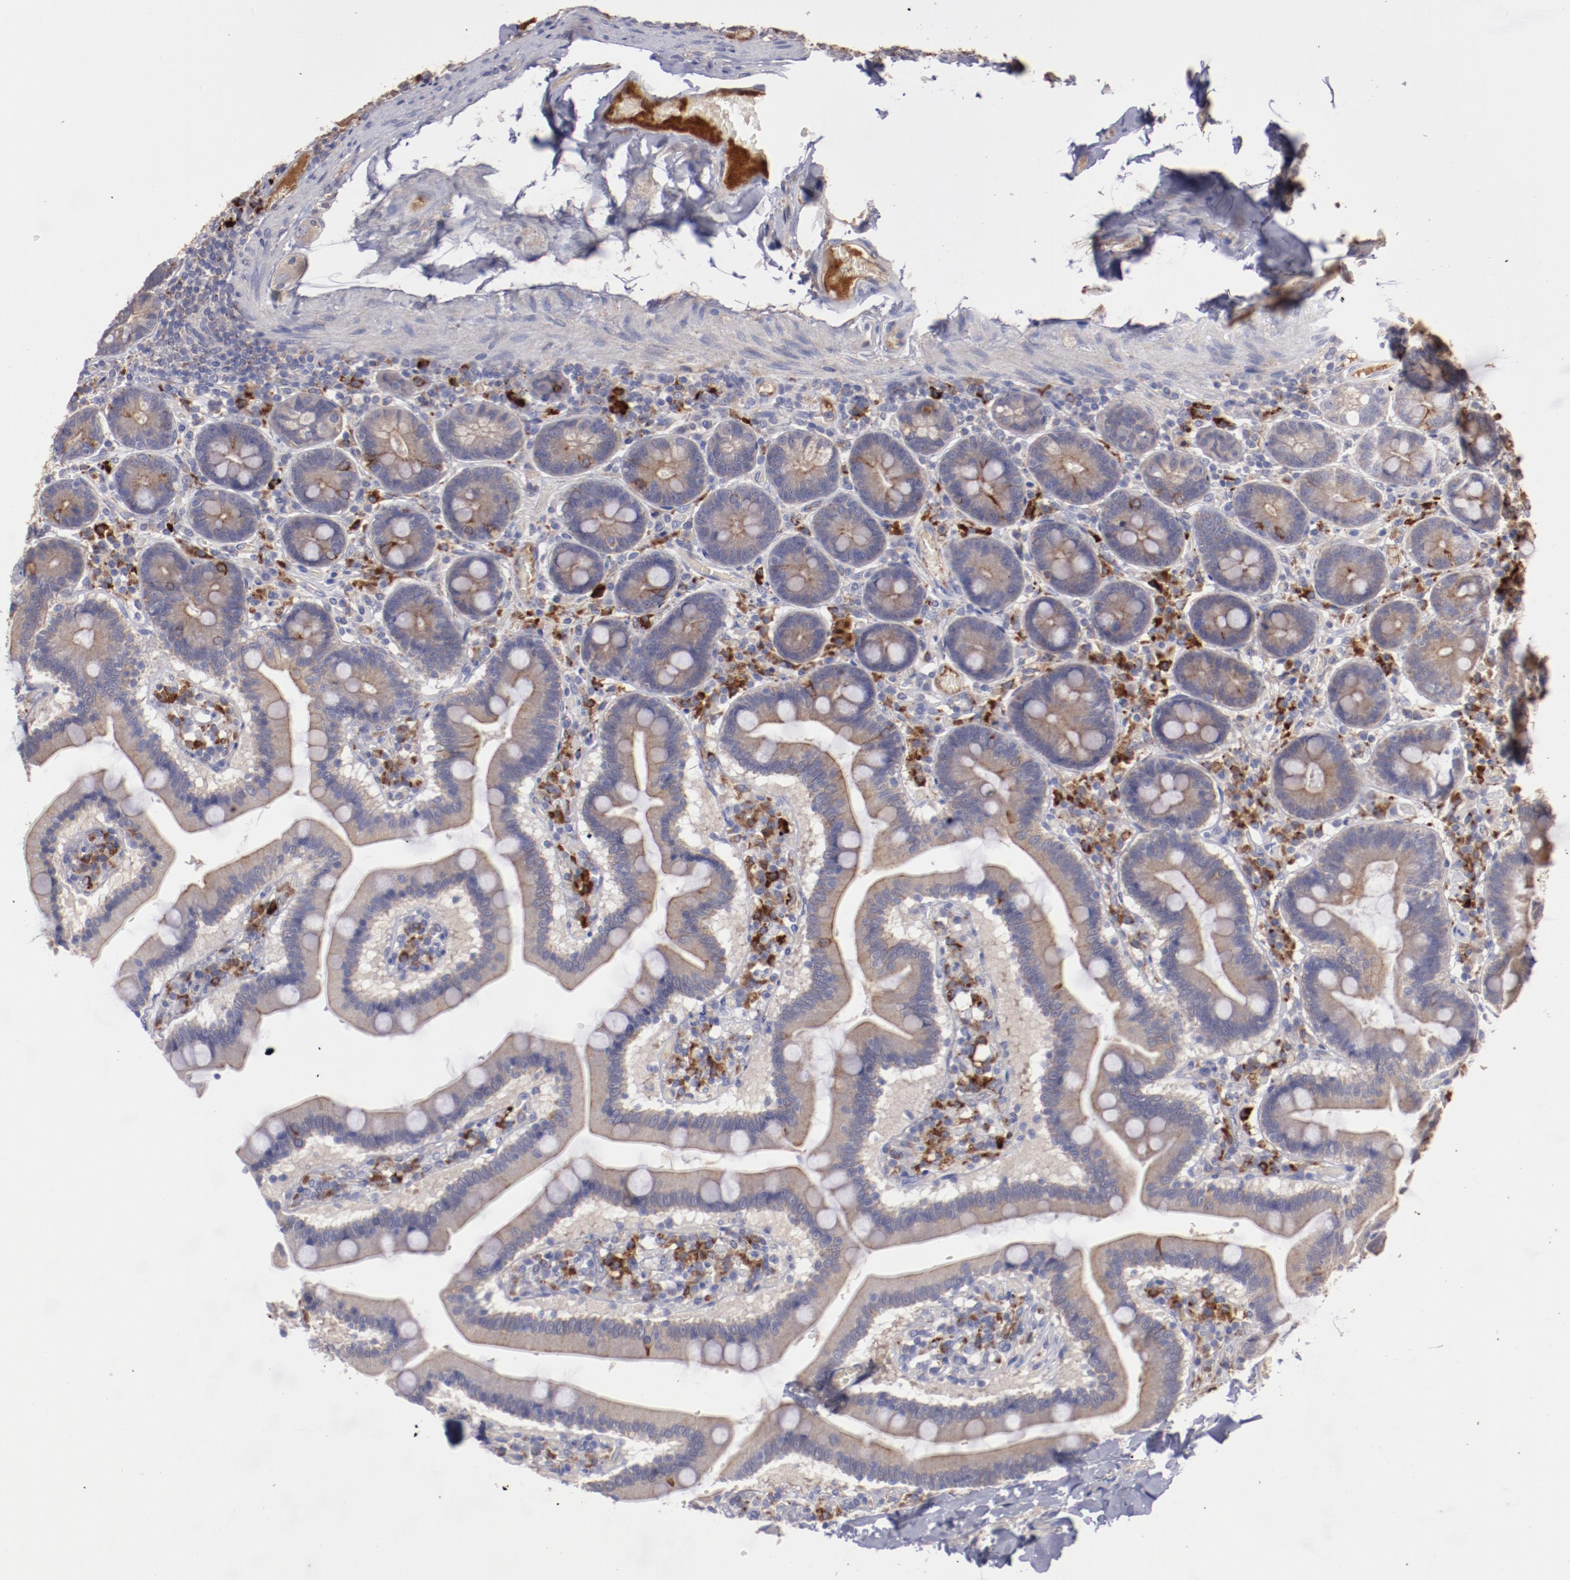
{"staining": {"intensity": "moderate", "quantity": ">75%", "location": "cytoplasmic/membranous"}, "tissue": "duodenum", "cell_type": "Glandular cells", "image_type": "normal", "snomed": [{"axis": "morphology", "description": "Normal tissue, NOS"}, {"axis": "topography", "description": "Duodenum"}], "caption": "Immunohistochemical staining of normal human duodenum shows medium levels of moderate cytoplasmic/membranous expression in about >75% of glandular cells.", "gene": "SRRD", "patient": {"sex": "male", "age": 66}}